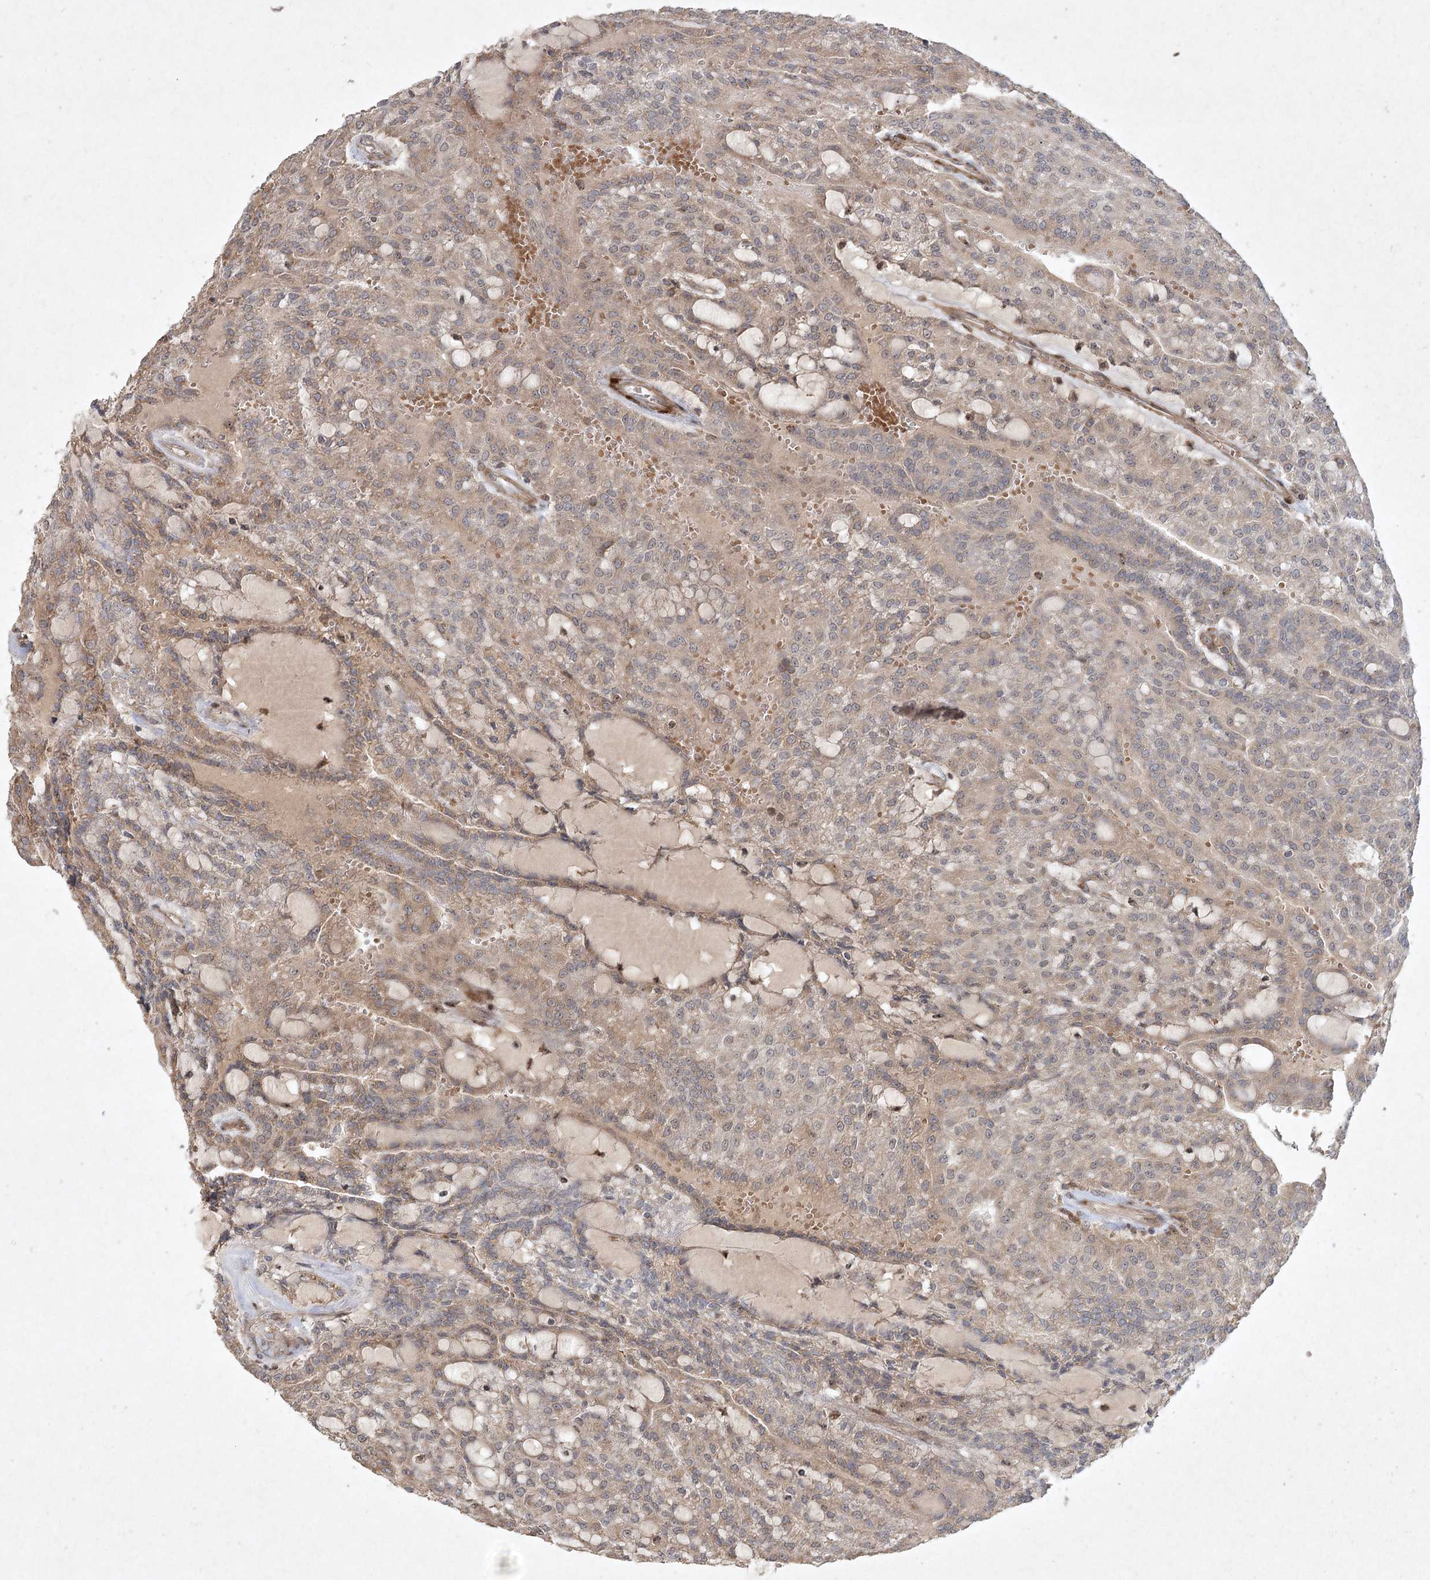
{"staining": {"intensity": "weak", "quantity": ">75%", "location": "cytoplasmic/membranous"}, "tissue": "renal cancer", "cell_type": "Tumor cells", "image_type": "cancer", "snomed": [{"axis": "morphology", "description": "Adenocarcinoma, NOS"}, {"axis": "topography", "description": "Kidney"}], "caption": "Approximately >75% of tumor cells in renal cancer (adenocarcinoma) display weak cytoplasmic/membranous protein expression as visualized by brown immunohistochemical staining.", "gene": "KBTBD4", "patient": {"sex": "male", "age": 63}}